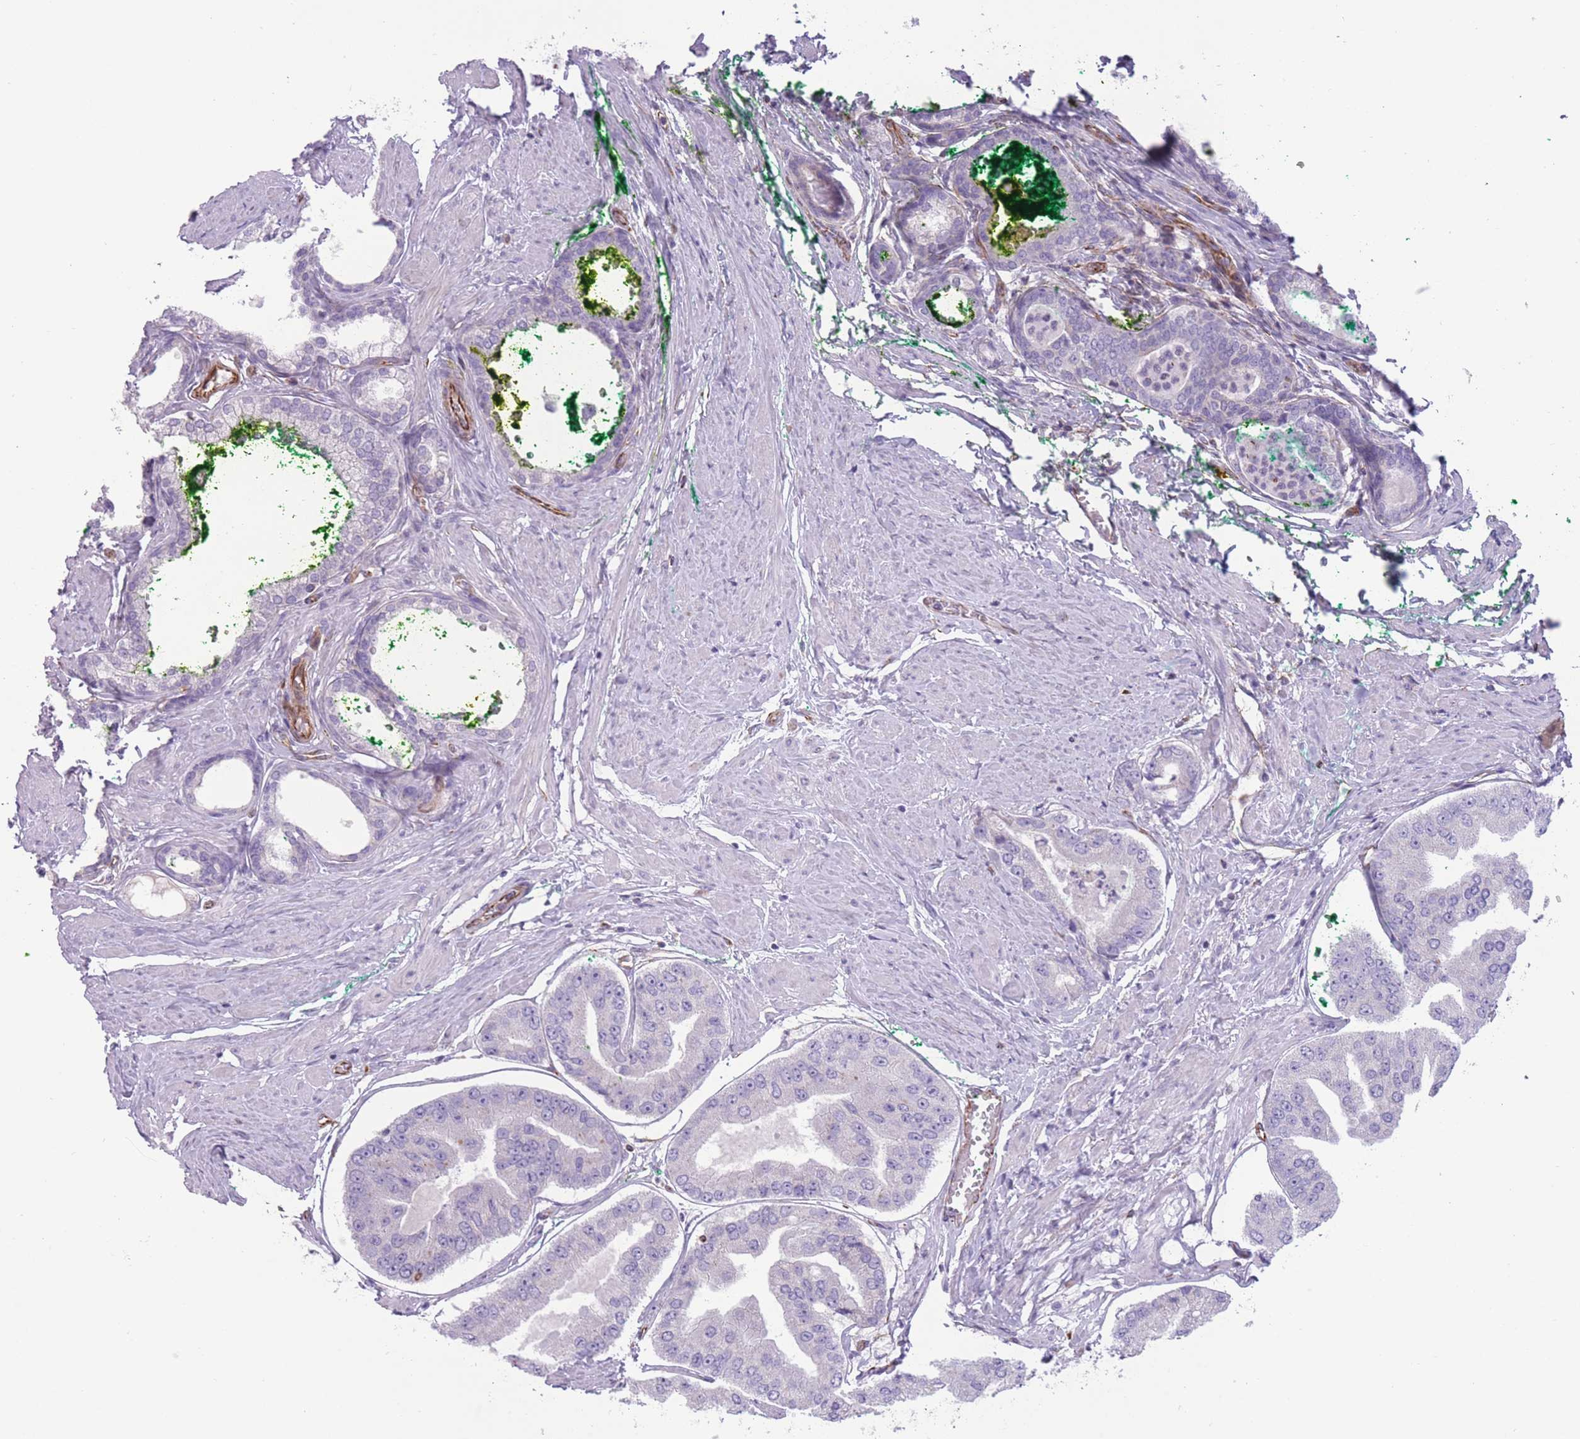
{"staining": {"intensity": "negative", "quantity": "none", "location": "none"}, "tissue": "prostate cancer", "cell_type": "Tumor cells", "image_type": "cancer", "snomed": [{"axis": "morphology", "description": "Adenocarcinoma, High grade"}, {"axis": "topography", "description": "Prostate"}], "caption": "IHC micrograph of adenocarcinoma (high-grade) (prostate) stained for a protein (brown), which displays no staining in tumor cells.", "gene": "PTCD1", "patient": {"sex": "male", "age": 63}}